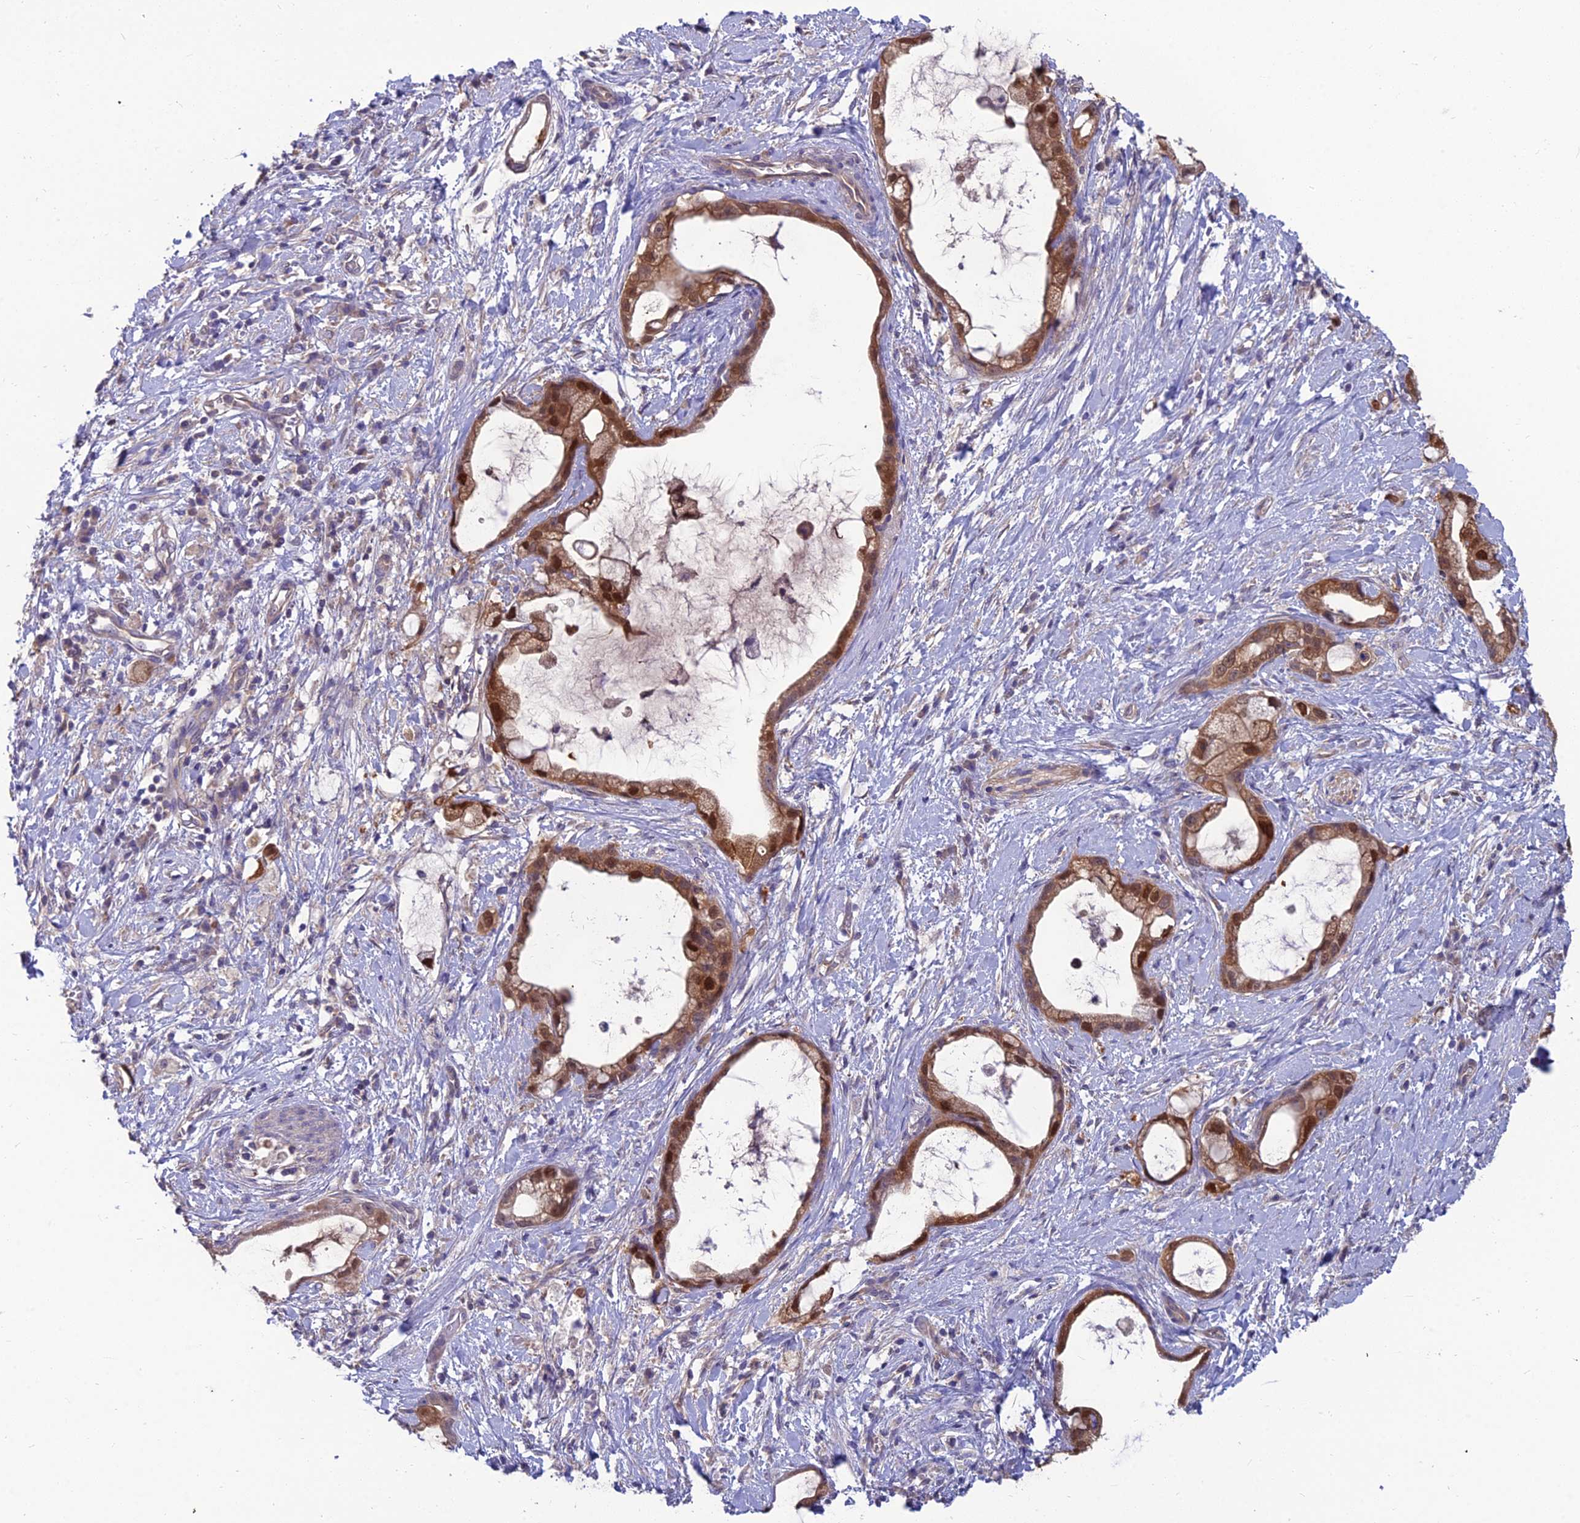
{"staining": {"intensity": "moderate", "quantity": "25%-75%", "location": "cytoplasmic/membranous,nuclear"}, "tissue": "stomach cancer", "cell_type": "Tumor cells", "image_type": "cancer", "snomed": [{"axis": "morphology", "description": "Adenocarcinoma, NOS"}, {"axis": "topography", "description": "Stomach"}], "caption": "Human stomach adenocarcinoma stained with a brown dye displays moderate cytoplasmic/membranous and nuclear positive expression in approximately 25%-75% of tumor cells.", "gene": "MVD", "patient": {"sex": "male", "age": 55}}